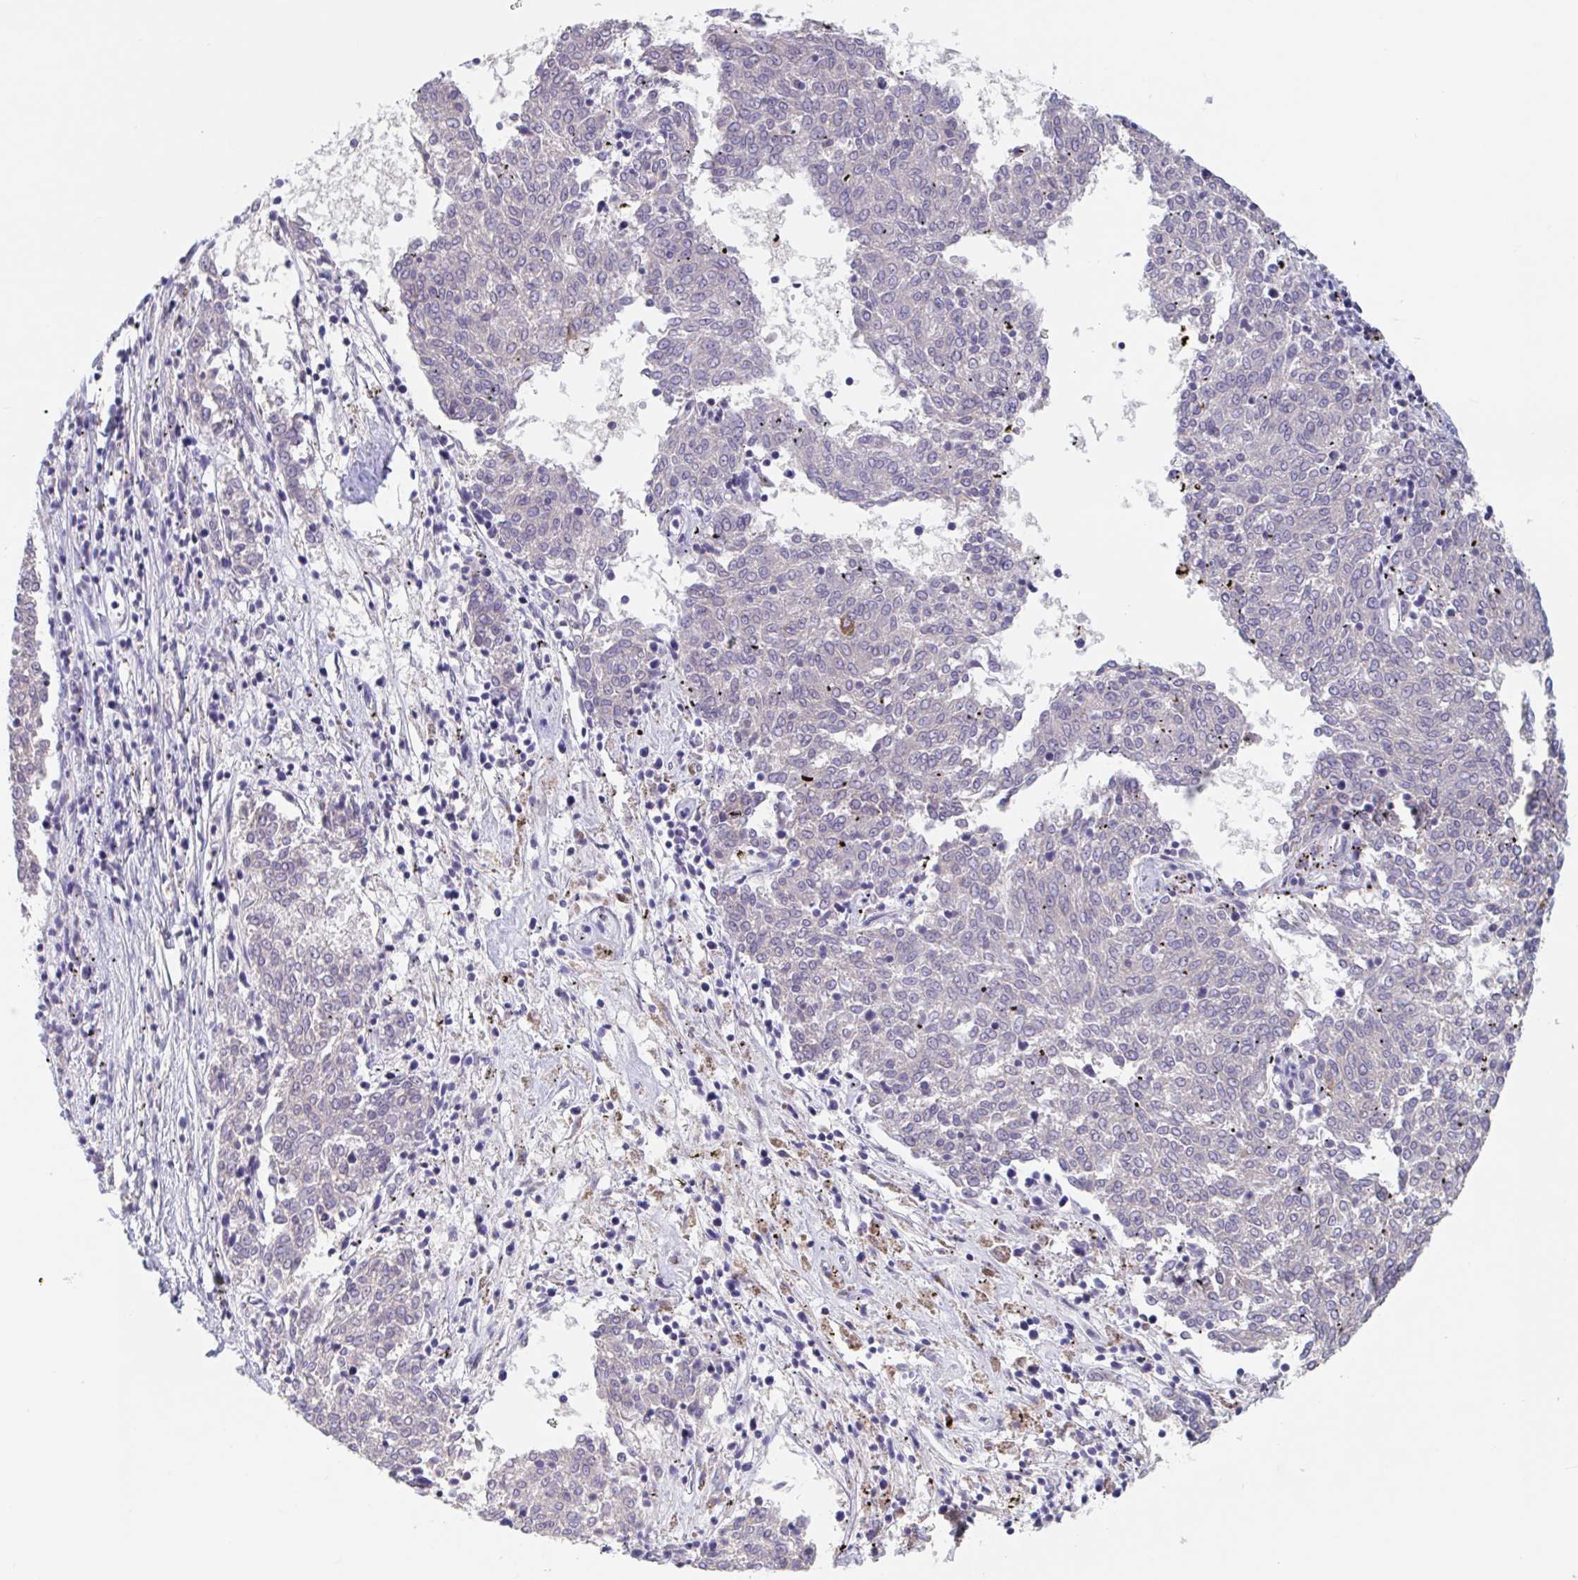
{"staining": {"intensity": "negative", "quantity": "none", "location": "none"}, "tissue": "melanoma", "cell_type": "Tumor cells", "image_type": "cancer", "snomed": [{"axis": "morphology", "description": "Malignant melanoma, NOS"}, {"axis": "topography", "description": "Skin"}], "caption": "DAB (3,3'-diaminobenzidine) immunohistochemical staining of human malignant melanoma displays no significant positivity in tumor cells.", "gene": "UNKL", "patient": {"sex": "female", "age": 72}}